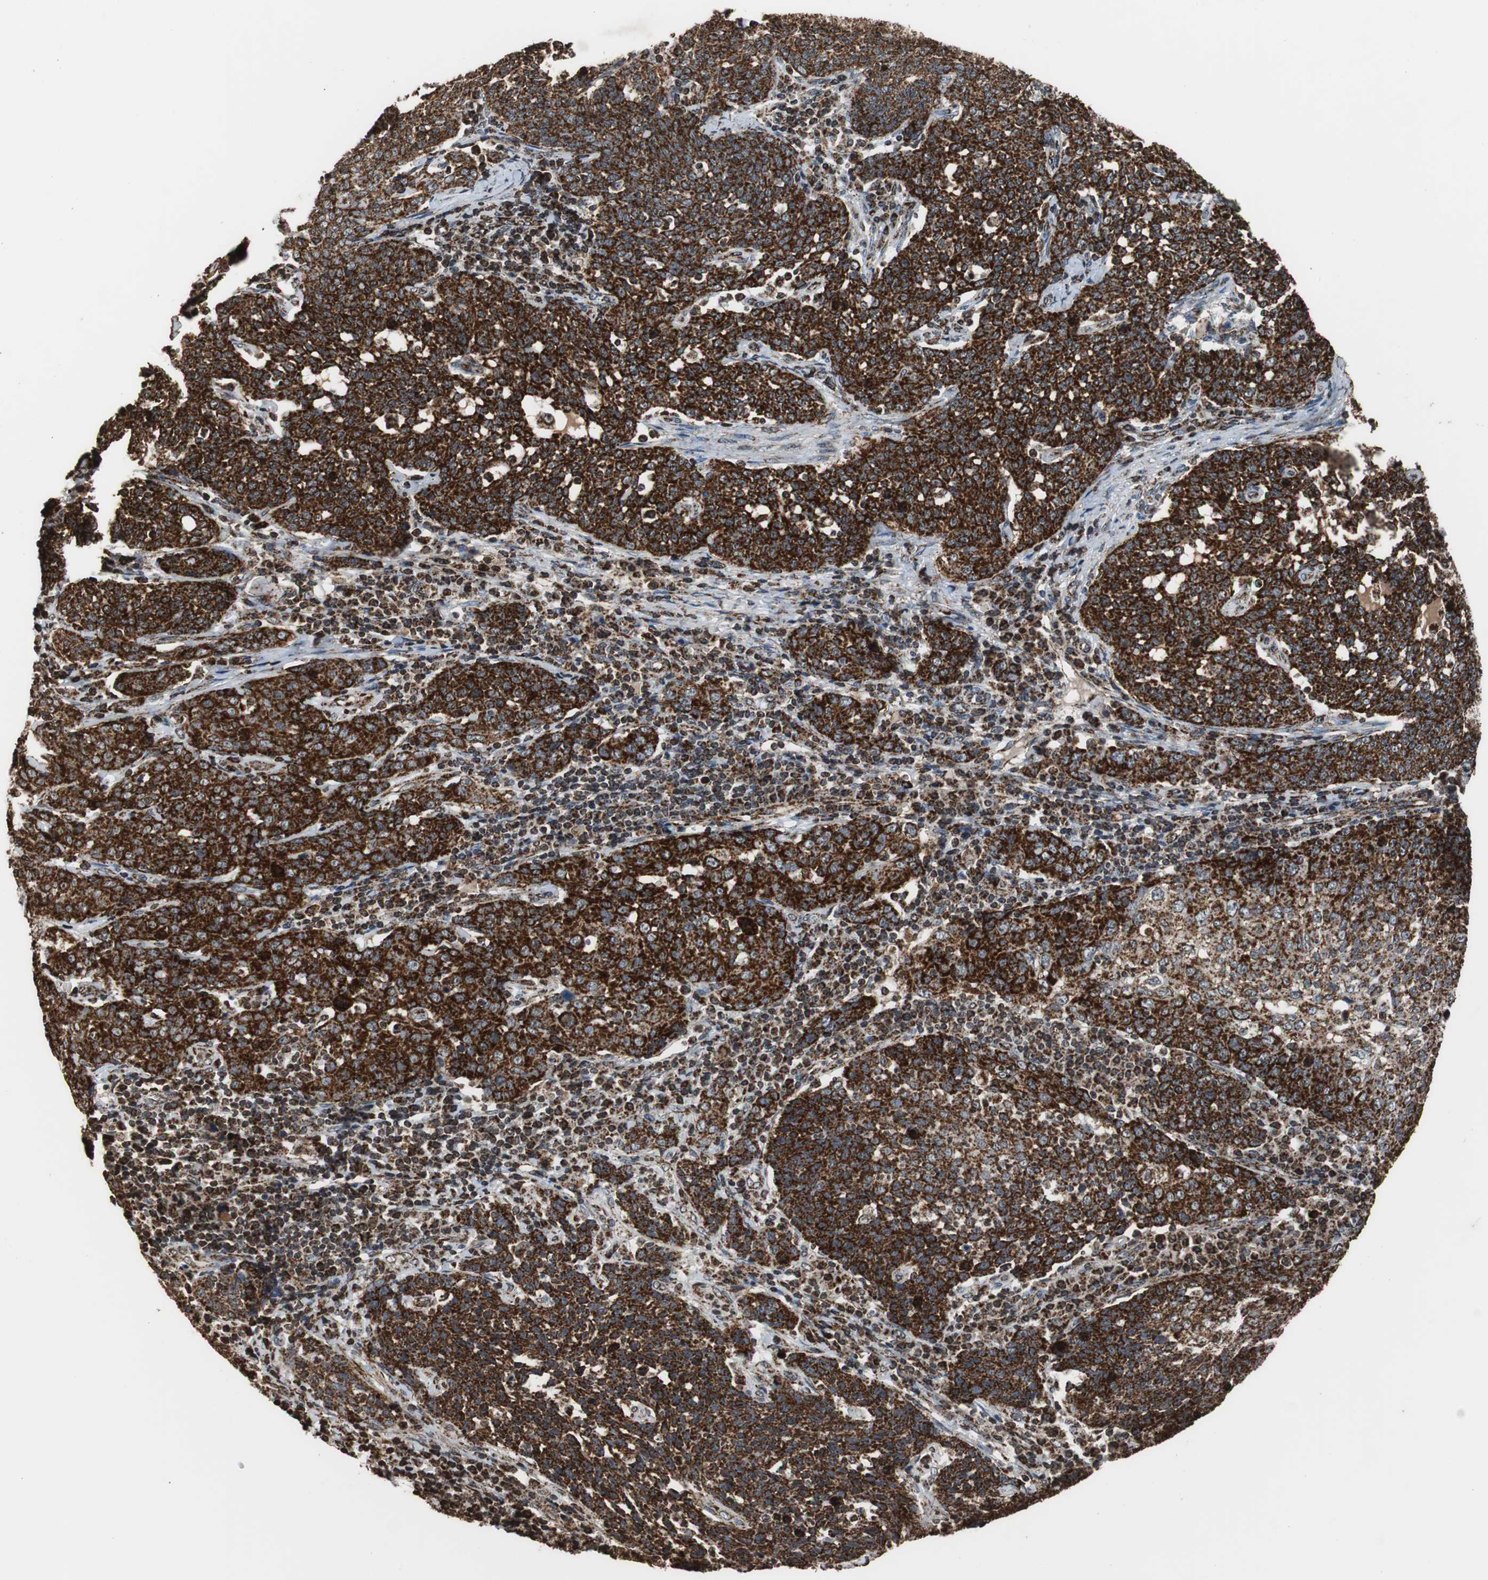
{"staining": {"intensity": "strong", "quantity": ">75%", "location": "cytoplasmic/membranous"}, "tissue": "cervical cancer", "cell_type": "Tumor cells", "image_type": "cancer", "snomed": [{"axis": "morphology", "description": "Squamous cell carcinoma, NOS"}, {"axis": "topography", "description": "Cervix"}], "caption": "A high-resolution image shows immunohistochemistry (IHC) staining of squamous cell carcinoma (cervical), which displays strong cytoplasmic/membranous positivity in about >75% of tumor cells.", "gene": "HSPA9", "patient": {"sex": "female", "age": 34}}